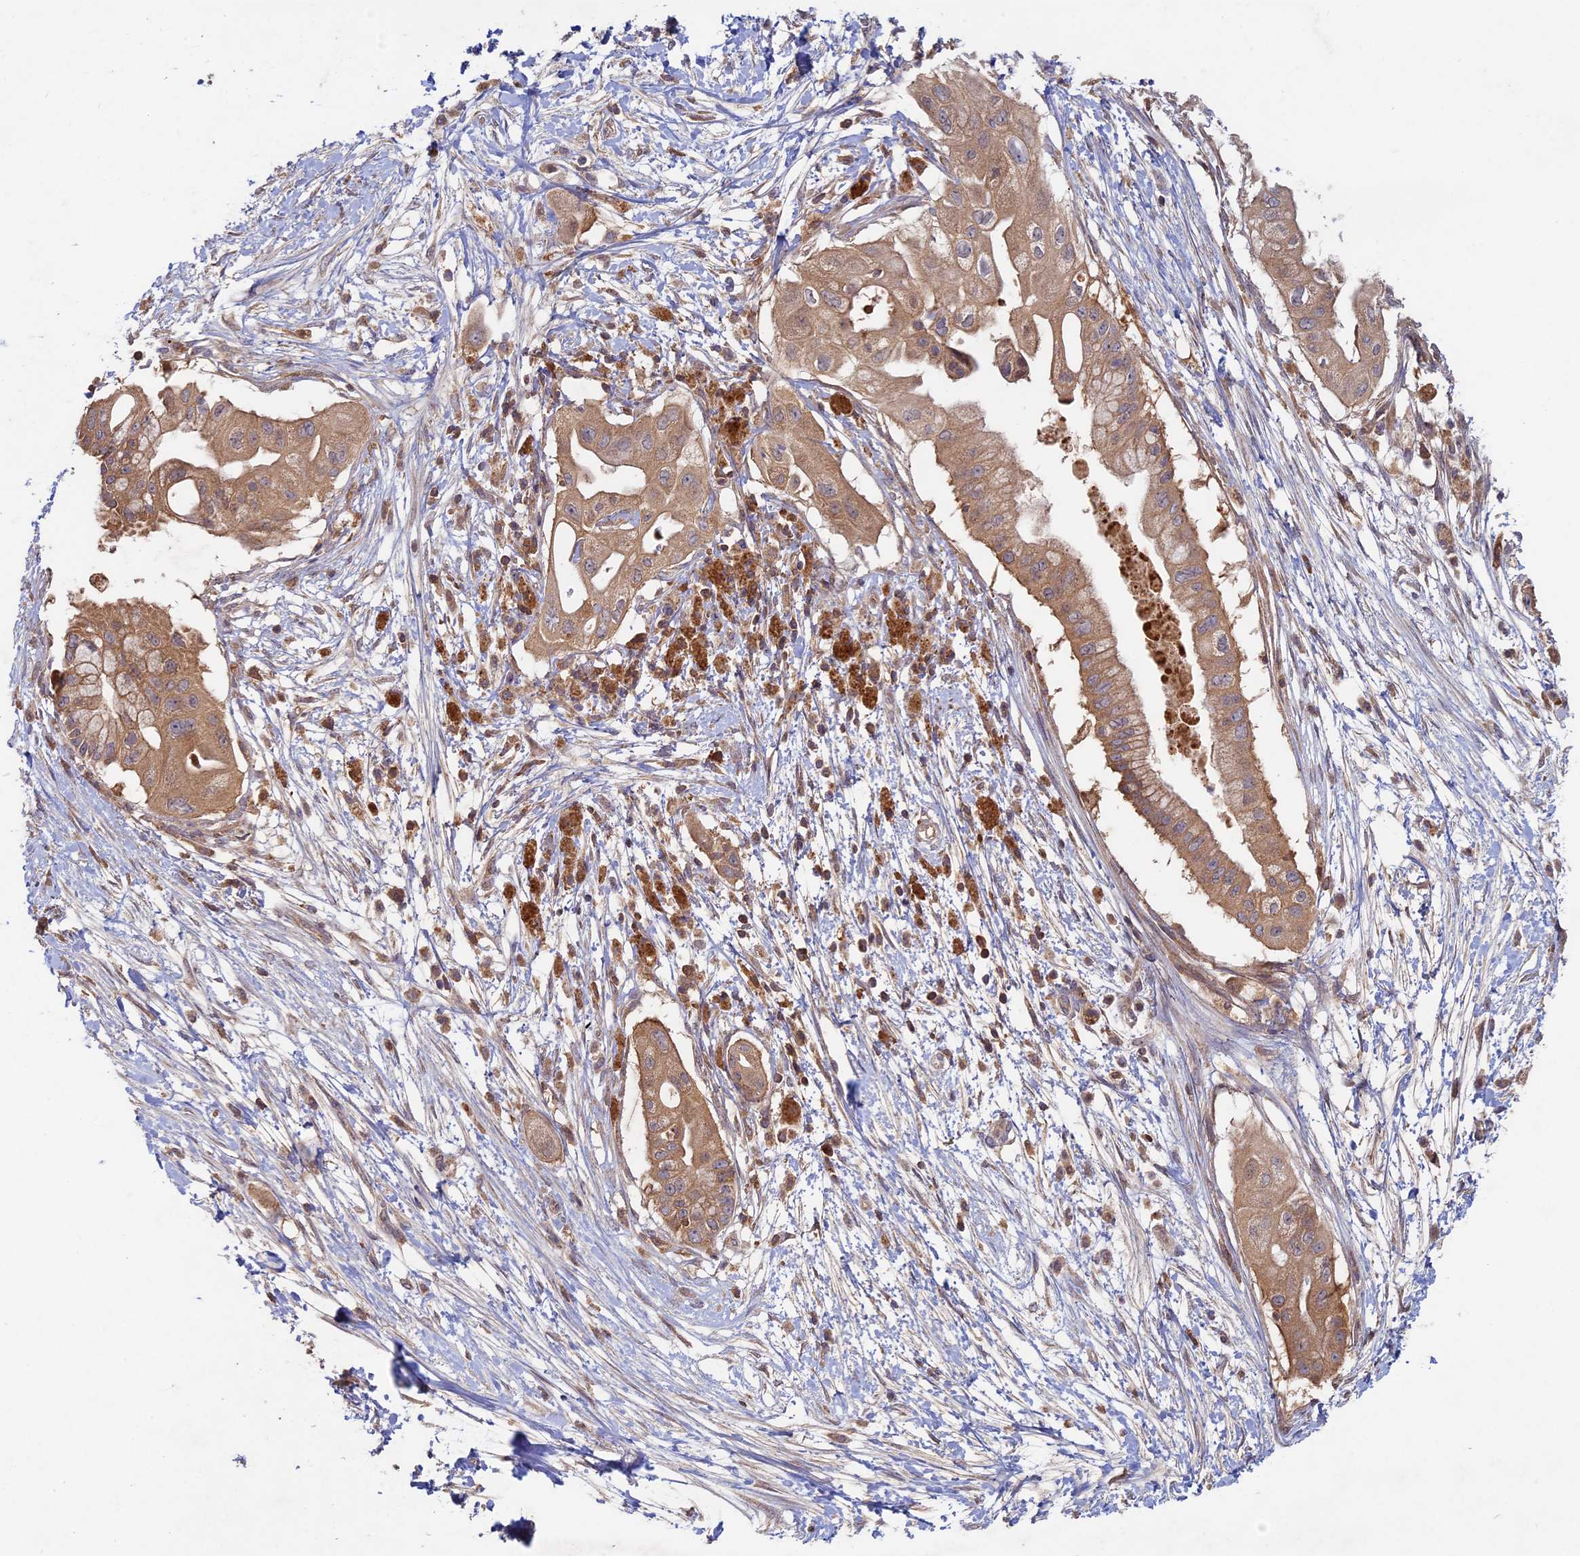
{"staining": {"intensity": "moderate", "quantity": ">75%", "location": "cytoplasmic/membranous"}, "tissue": "pancreatic cancer", "cell_type": "Tumor cells", "image_type": "cancer", "snomed": [{"axis": "morphology", "description": "Adenocarcinoma, NOS"}, {"axis": "topography", "description": "Pancreas"}], "caption": "Protein staining by IHC exhibits moderate cytoplasmic/membranous staining in approximately >75% of tumor cells in adenocarcinoma (pancreatic).", "gene": "RCCD1", "patient": {"sex": "male", "age": 68}}